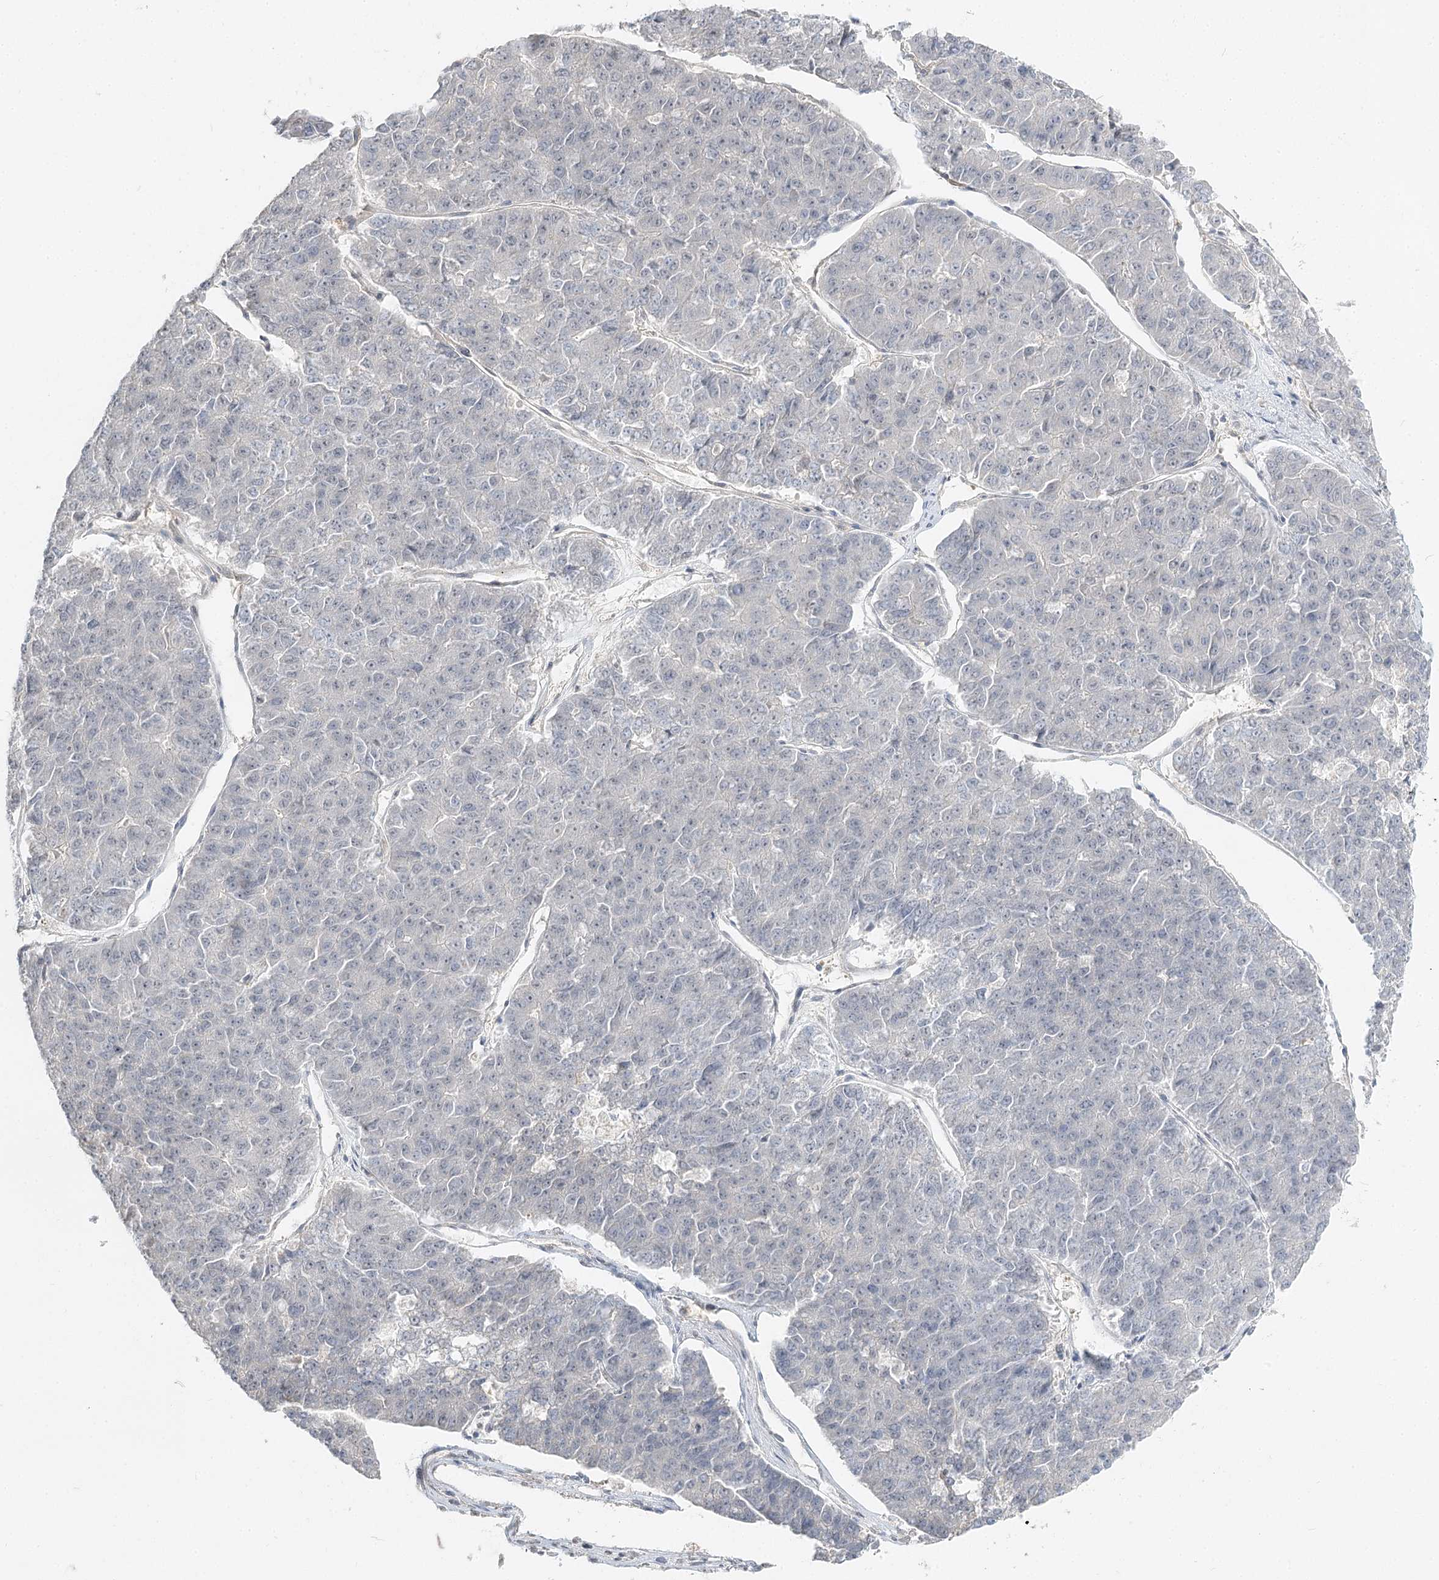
{"staining": {"intensity": "negative", "quantity": "none", "location": "none"}, "tissue": "pancreatic cancer", "cell_type": "Tumor cells", "image_type": "cancer", "snomed": [{"axis": "morphology", "description": "Adenocarcinoma, NOS"}, {"axis": "topography", "description": "Pancreas"}], "caption": "Tumor cells are negative for brown protein staining in pancreatic adenocarcinoma.", "gene": "GUCY2C", "patient": {"sex": "male", "age": 50}}